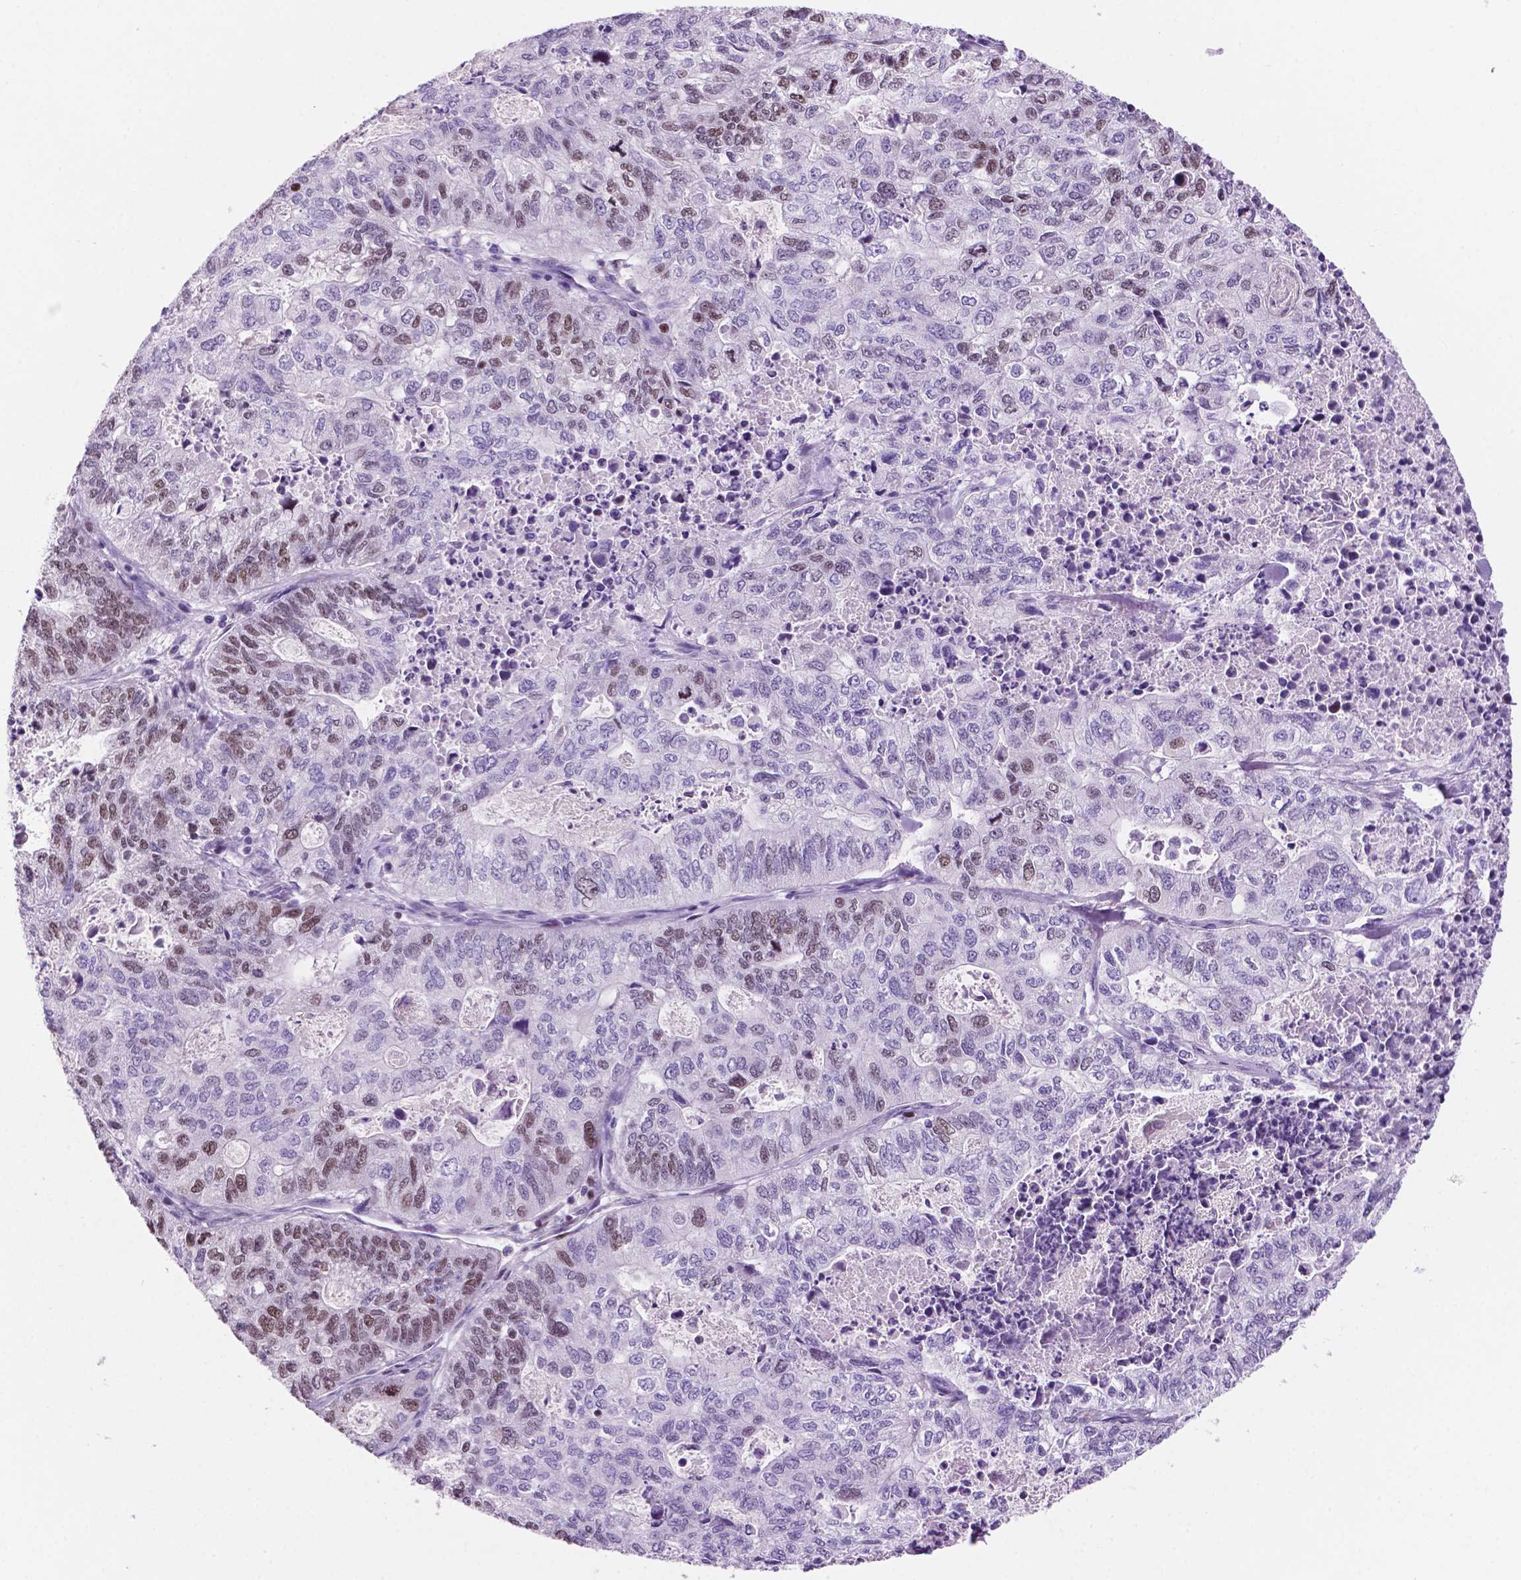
{"staining": {"intensity": "strong", "quantity": "25%-75%", "location": "nuclear"}, "tissue": "stomach cancer", "cell_type": "Tumor cells", "image_type": "cancer", "snomed": [{"axis": "morphology", "description": "Adenocarcinoma, NOS"}, {"axis": "topography", "description": "Stomach, upper"}], "caption": "Immunohistochemical staining of stomach cancer demonstrates high levels of strong nuclear protein positivity in approximately 25%-75% of tumor cells. (Stains: DAB (3,3'-diaminobenzidine) in brown, nuclei in blue, Microscopy: brightfield microscopy at high magnification).", "gene": "NCAPH2", "patient": {"sex": "female", "age": 67}}